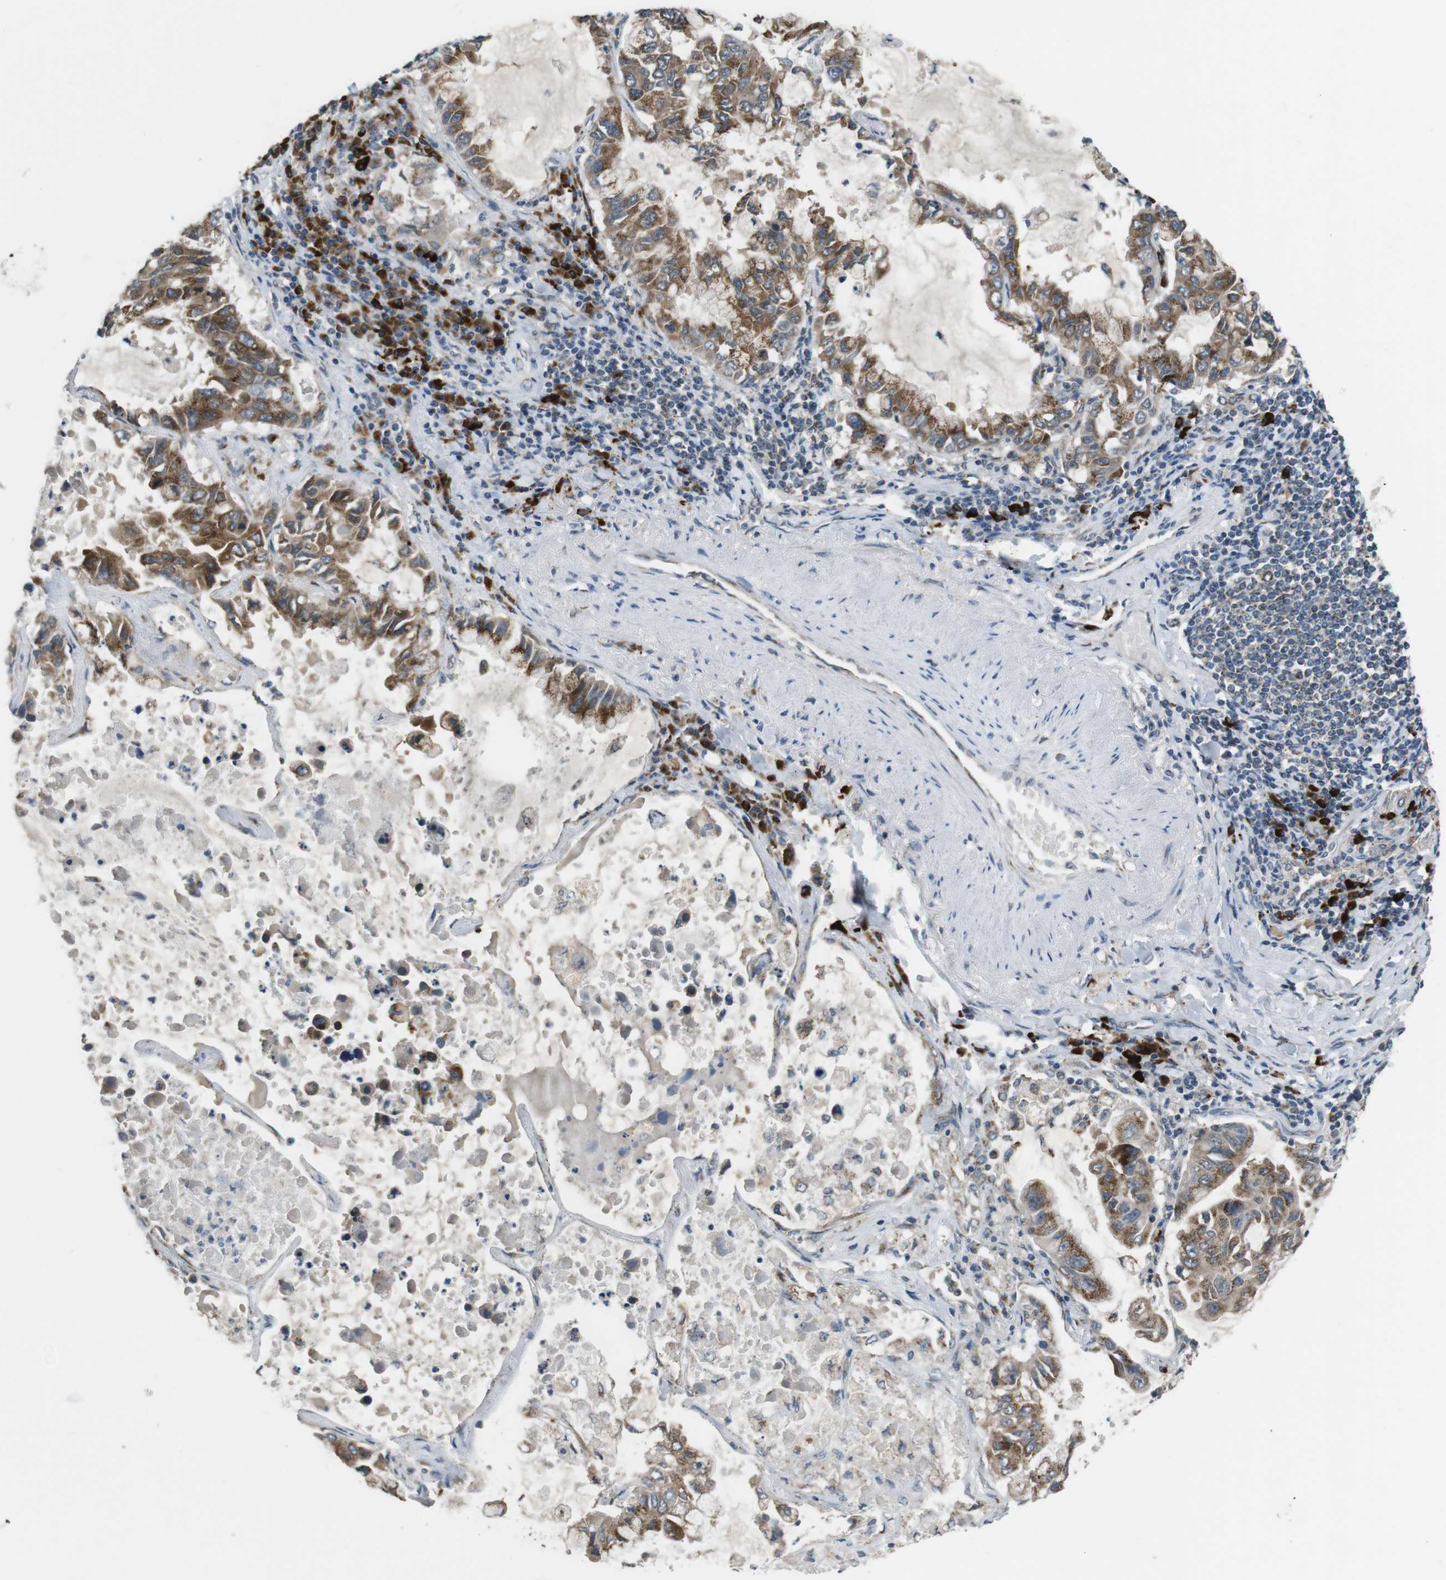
{"staining": {"intensity": "moderate", "quantity": ">75%", "location": "cytoplasmic/membranous"}, "tissue": "lung cancer", "cell_type": "Tumor cells", "image_type": "cancer", "snomed": [{"axis": "morphology", "description": "Adenocarcinoma, NOS"}, {"axis": "topography", "description": "Lung"}], "caption": "A brown stain highlights moderate cytoplasmic/membranous positivity of a protein in lung cancer (adenocarcinoma) tumor cells.", "gene": "ZFPL1", "patient": {"sex": "male", "age": 64}}